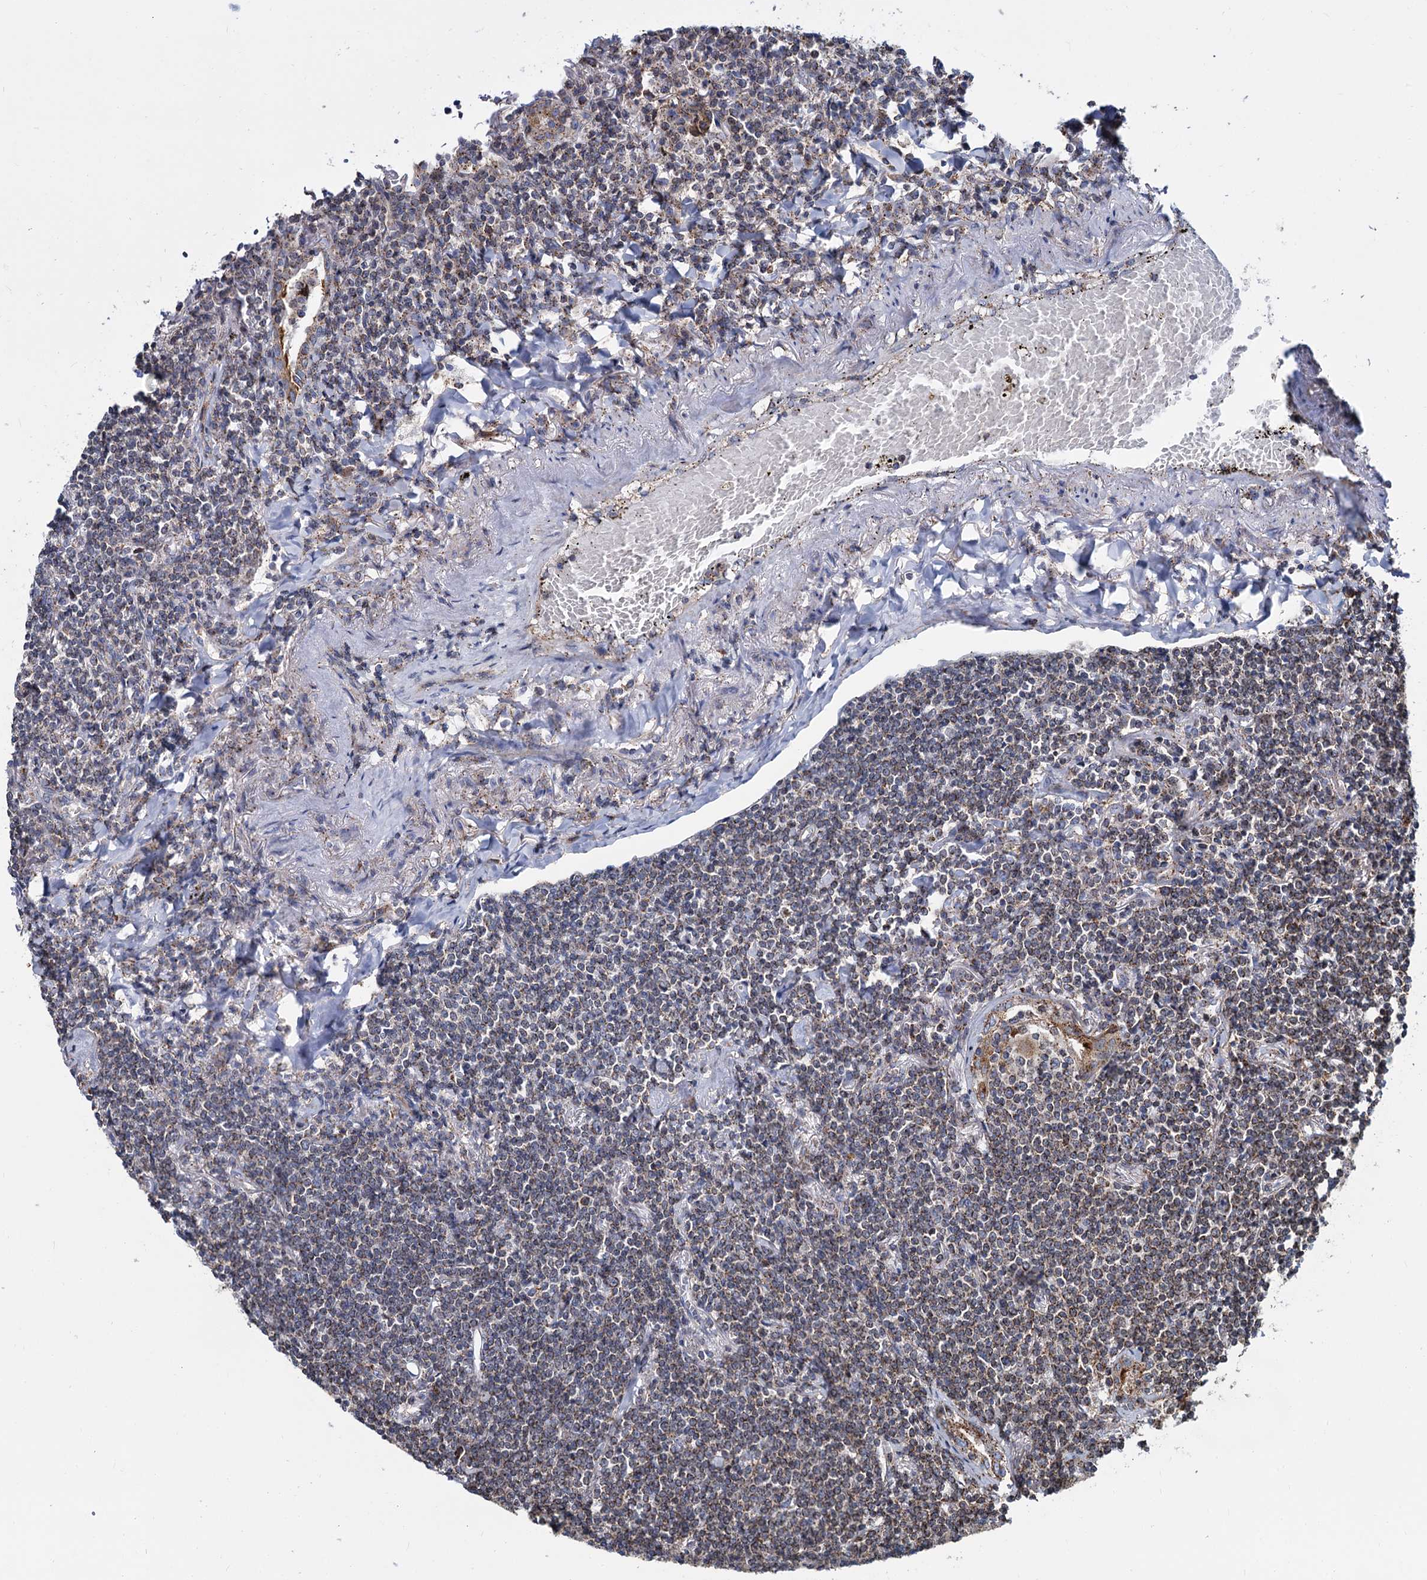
{"staining": {"intensity": "weak", "quantity": "25%-75%", "location": "cytoplasmic/membranous"}, "tissue": "lymphoma", "cell_type": "Tumor cells", "image_type": "cancer", "snomed": [{"axis": "morphology", "description": "Malignant lymphoma, non-Hodgkin's type, Low grade"}, {"axis": "topography", "description": "Lung"}], "caption": "Human lymphoma stained for a protein (brown) reveals weak cytoplasmic/membranous positive staining in approximately 25%-75% of tumor cells.", "gene": "PSEN1", "patient": {"sex": "female", "age": 71}}